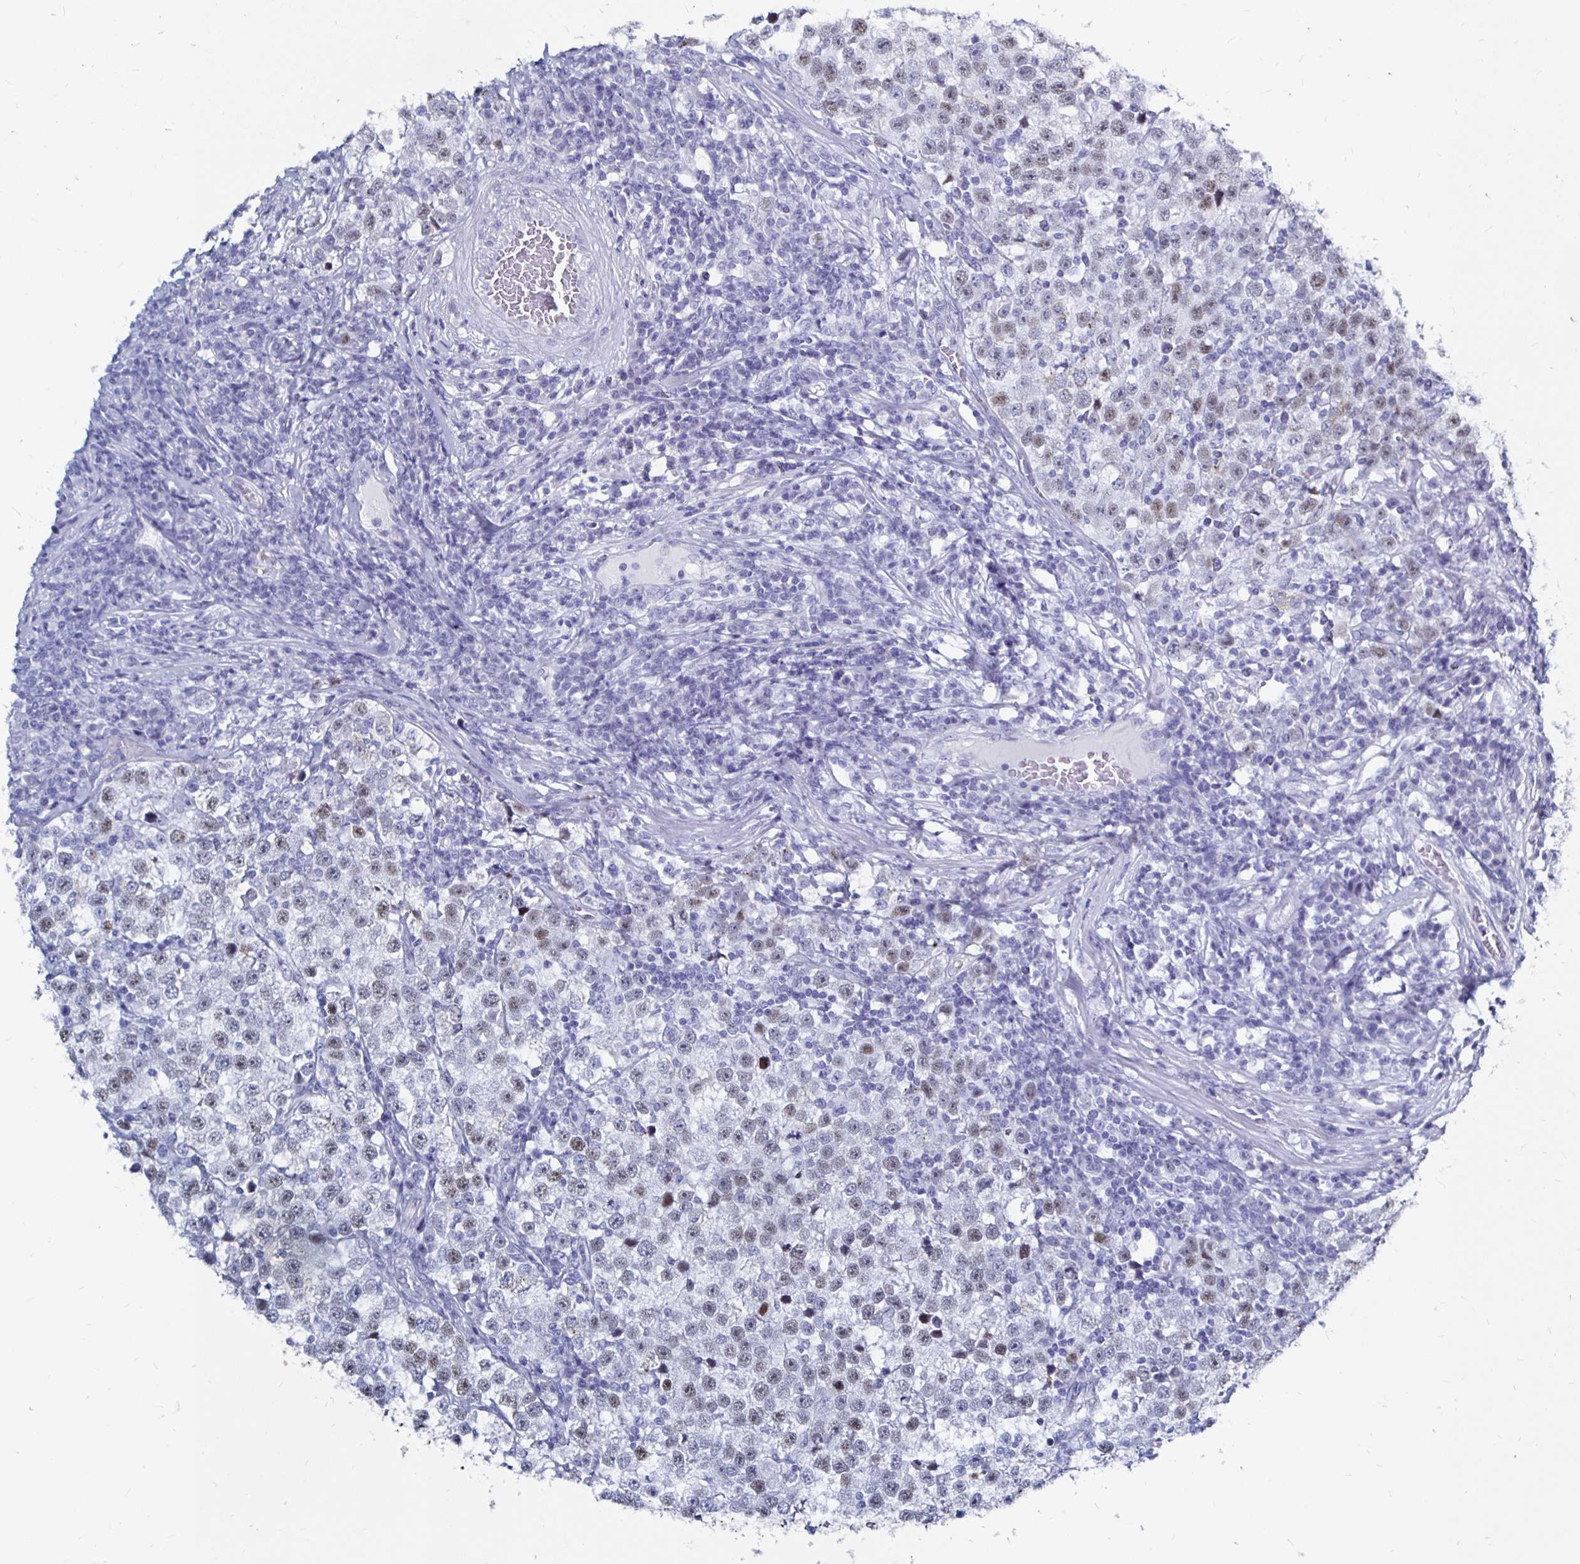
{"staining": {"intensity": "weak", "quantity": ">75%", "location": "nuclear"}, "tissue": "testis cancer", "cell_type": "Tumor cells", "image_type": "cancer", "snomed": [{"axis": "morphology", "description": "Seminoma, NOS"}, {"axis": "topography", "description": "Testis"}], "caption": "Human testis seminoma stained with a brown dye exhibits weak nuclear positive positivity in about >75% of tumor cells.", "gene": "LUZP4", "patient": {"sex": "male", "age": 43}}